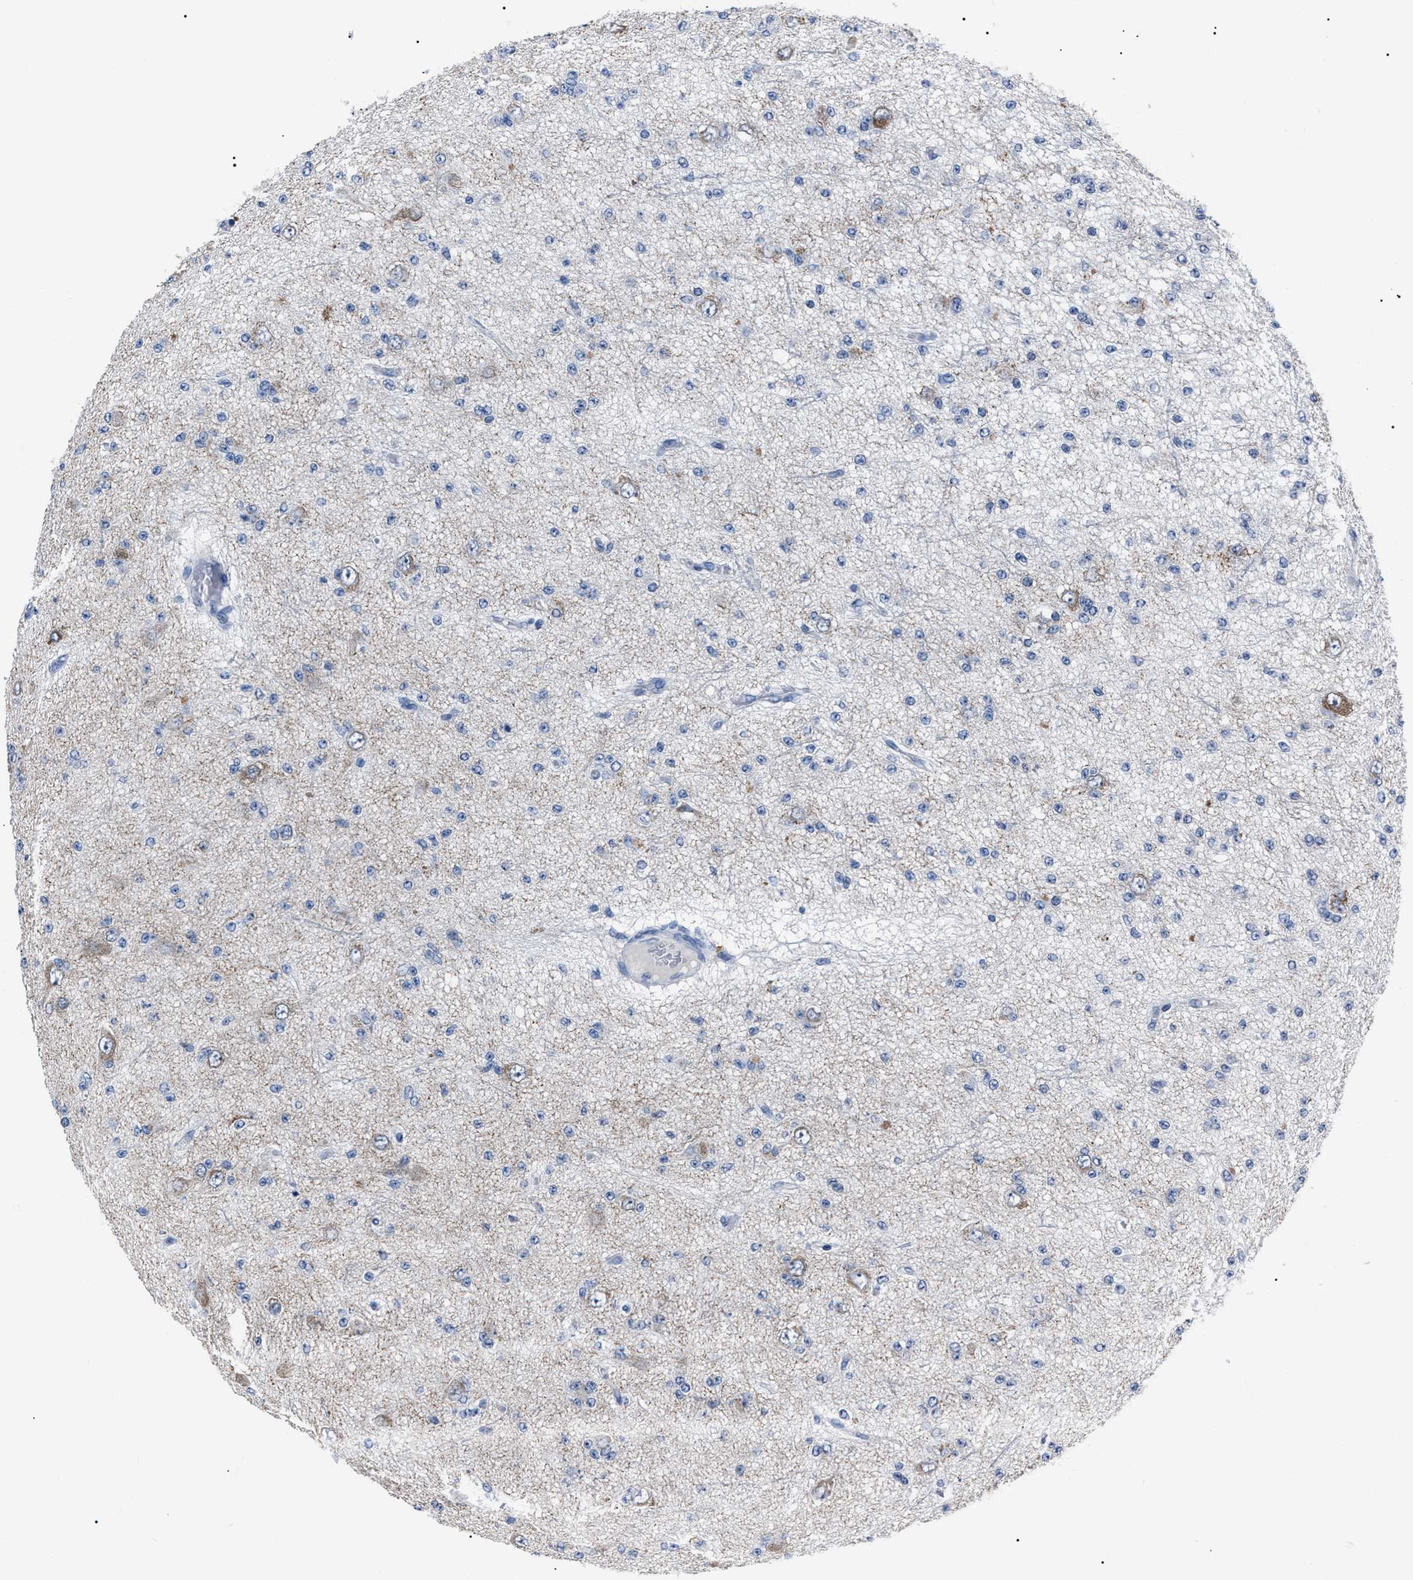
{"staining": {"intensity": "negative", "quantity": "none", "location": "none"}, "tissue": "glioma", "cell_type": "Tumor cells", "image_type": "cancer", "snomed": [{"axis": "morphology", "description": "Glioma, malignant, Low grade"}, {"axis": "topography", "description": "Brain"}], "caption": "The micrograph demonstrates no staining of tumor cells in malignant glioma (low-grade).", "gene": "LRWD1", "patient": {"sex": "male", "age": 38}}